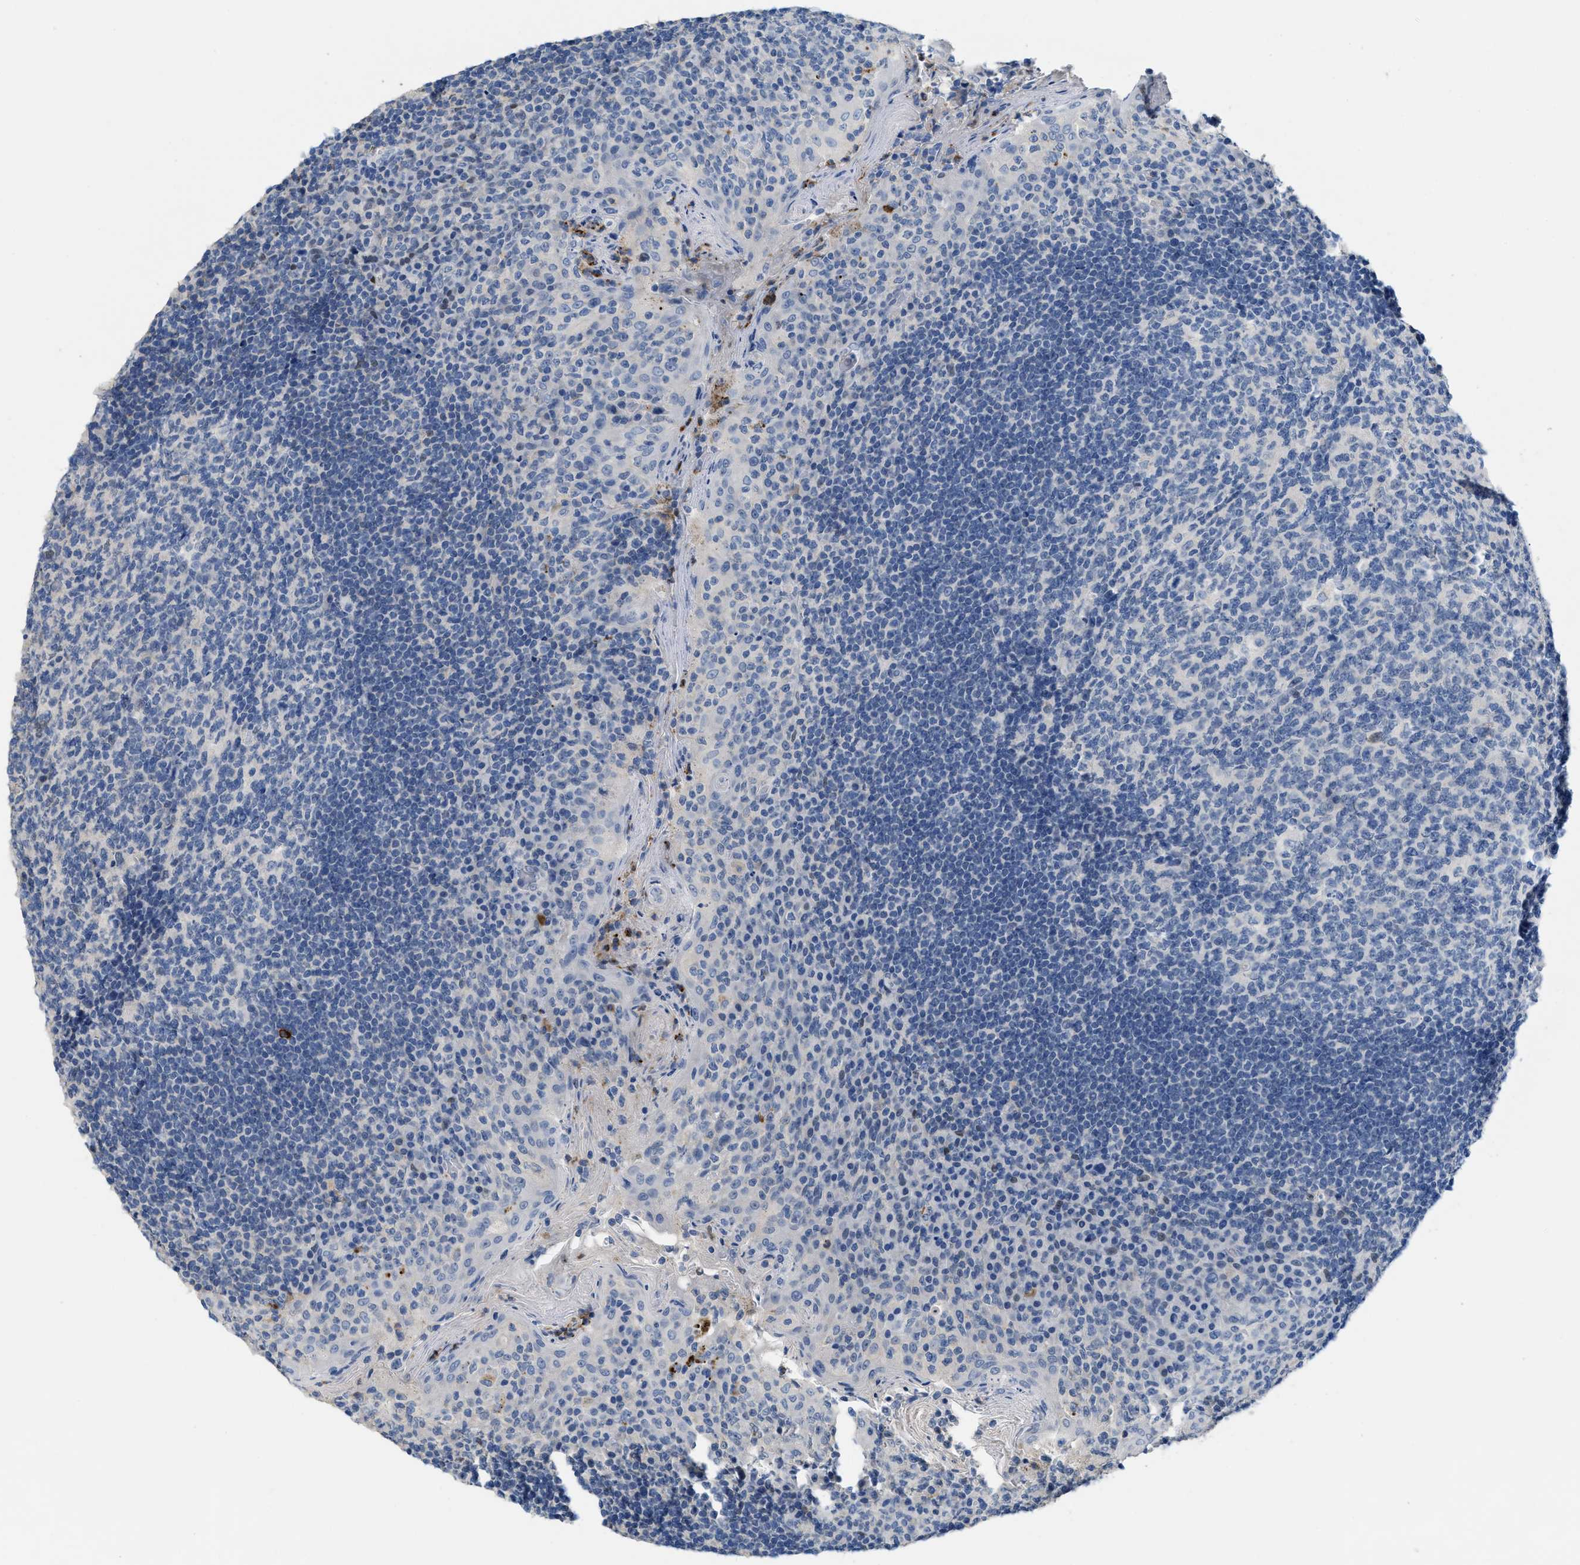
{"staining": {"intensity": "negative", "quantity": "none", "location": "none"}, "tissue": "tonsil", "cell_type": "Germinal center cells", "image_type": "normal", "snomed": [{"axis": "morphology", "description": "Normal tissue, NOS"}, {"axis": "topography", "description": "Tonsil"}], "caption": "DAB (3,3'-diaminobenzidine) immunohistochemical staining of normal human tonsil shows no significant positivity in germinal center cells.", "gene": "NFIX", "patient": {"sex": "male", "age": 17}}